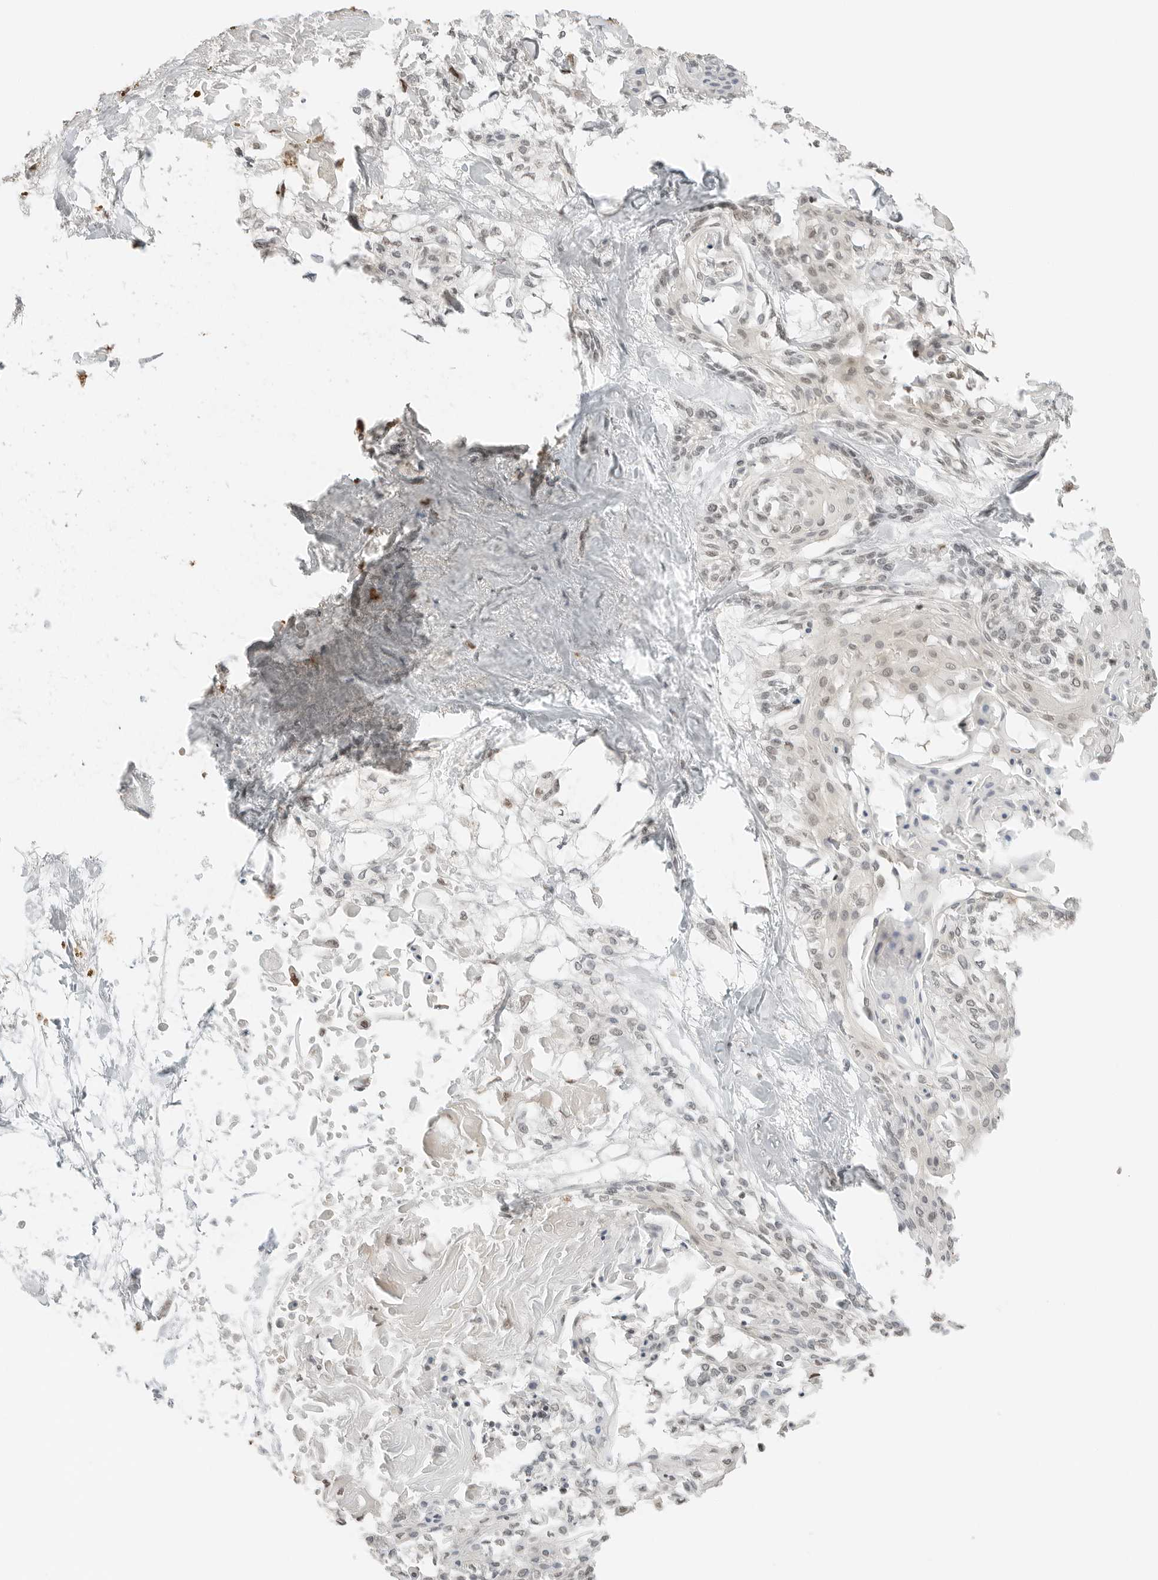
{"staining": {"intensity": "moderate", "quantity": ">75%", "location": "nuclear"}, "tissue": "cervical cancer", "cell_type": "Tumor cells", "image_type": "cancer", "snomed": [{"axis": "morphology", "description": "Squamous cell carcinoma, NOS"}, {"axis": "topography", "description": "Cervix"}], "caption": "Immunohistochemistry (DAB) staining of human squamous cell carcinoma (cervical) shows moderate nuclear protein staining in about >75% of tumor cells. The staining is performed using DAB brown chromogen to label protein expression. The nuclei are counter-stained blue using hematoxylin.", "gene": "CRTC2", "patient": {"sex": "female", "age": 57}}